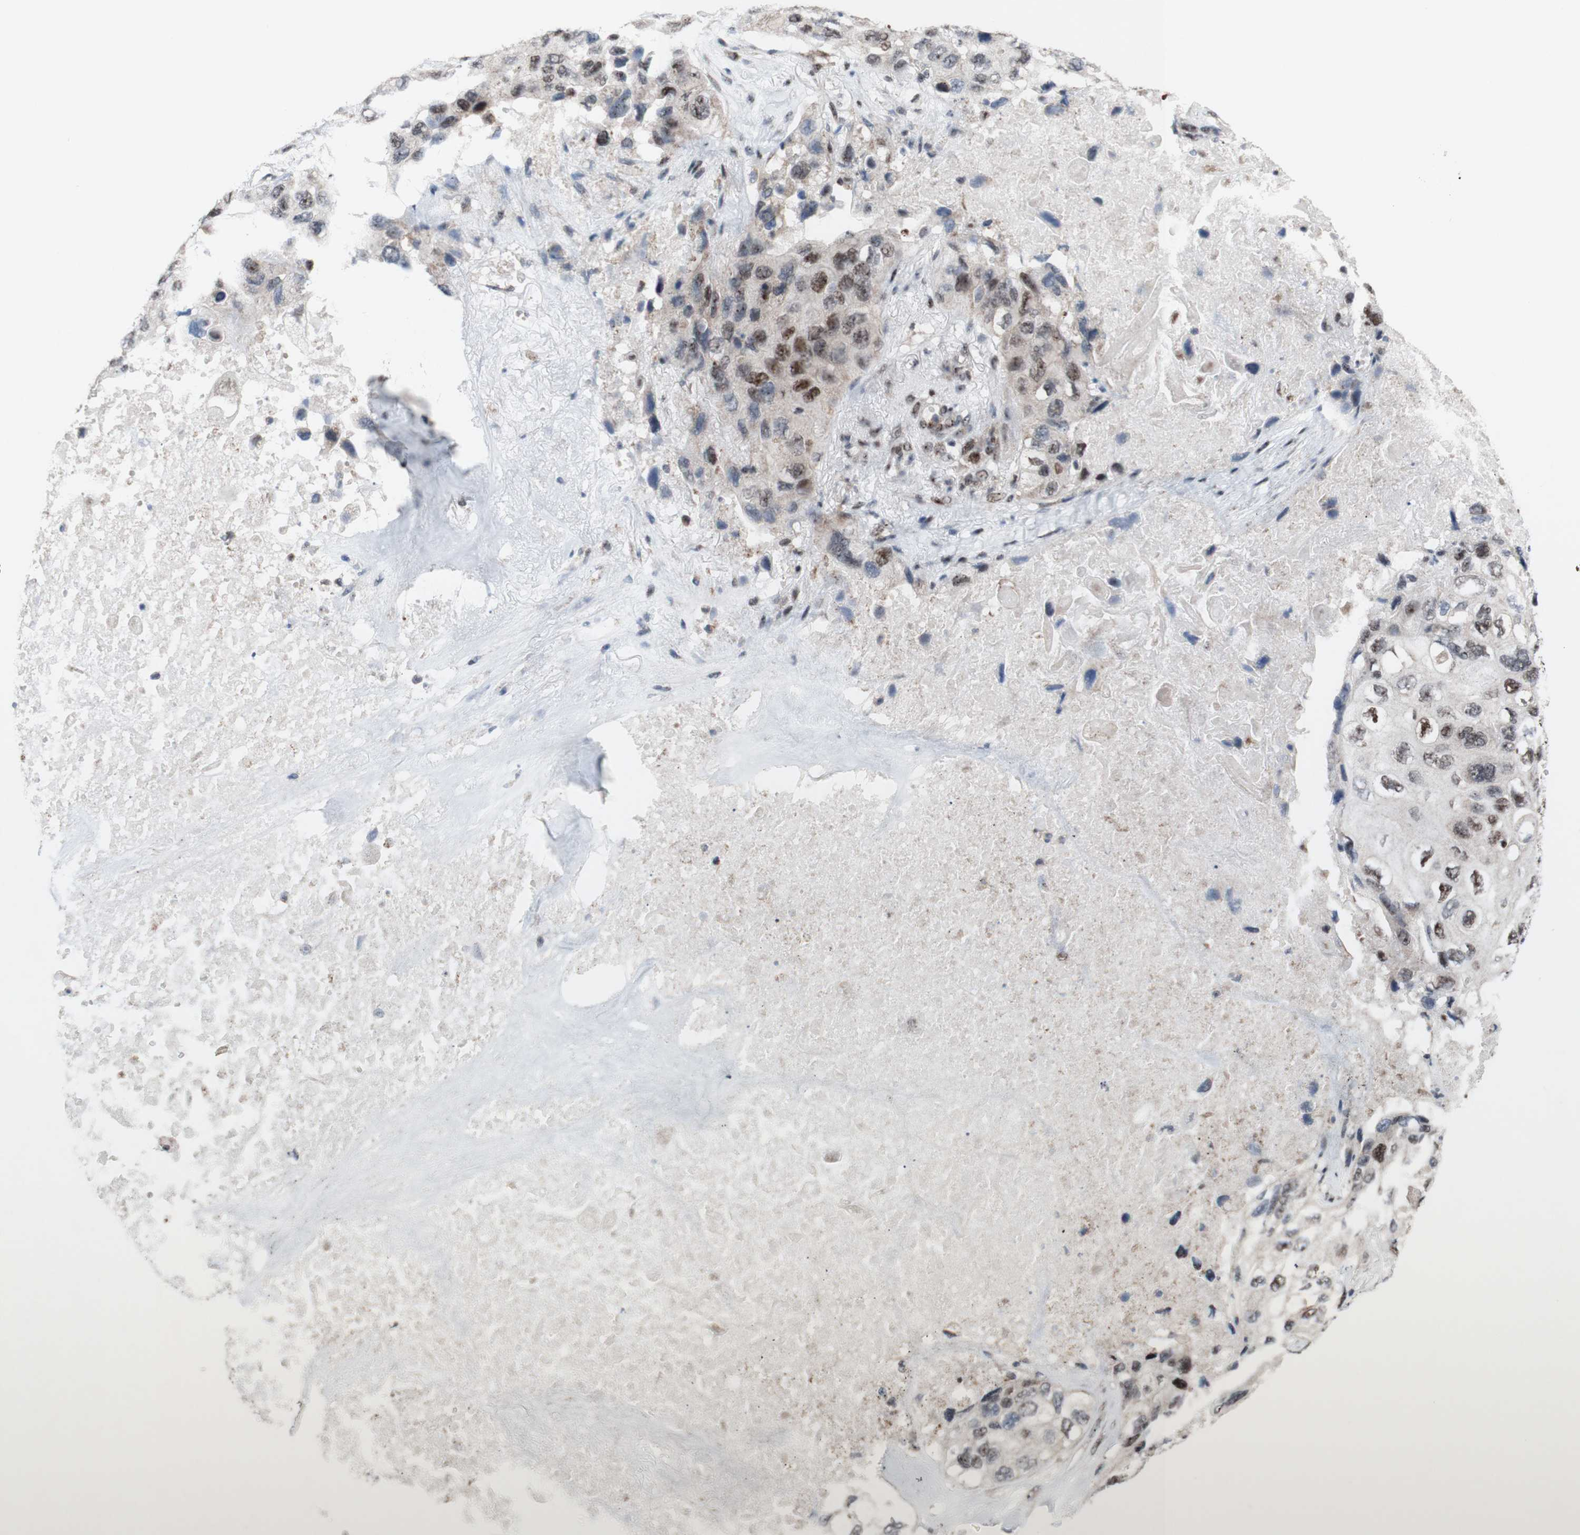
{"staining": {"intensity": "weak", "quantity": ">75%", "location": "nuclear"}, "tissue": "lung cancer", "cell_type": "Tumor cells", "image_type": "cancer", "snomed": [{"axis": "morphology", "description": "Squamous cell carcinoma, NOS"}, {"axis": "topography", "description": "Lung"}], "caption": "Protein expression analysis of squamous cell carcinoma (lung) shows weak nuclear expression in approximately >75% of tumor cells. (Stains: DAB (3,3'-diaminobenzidine) in brown, nuclei in blue, Microscopy: brightfield microscopy at high magnification).", "gene": "POLR1A", "patient": {"sex": "female", "age": 73}}